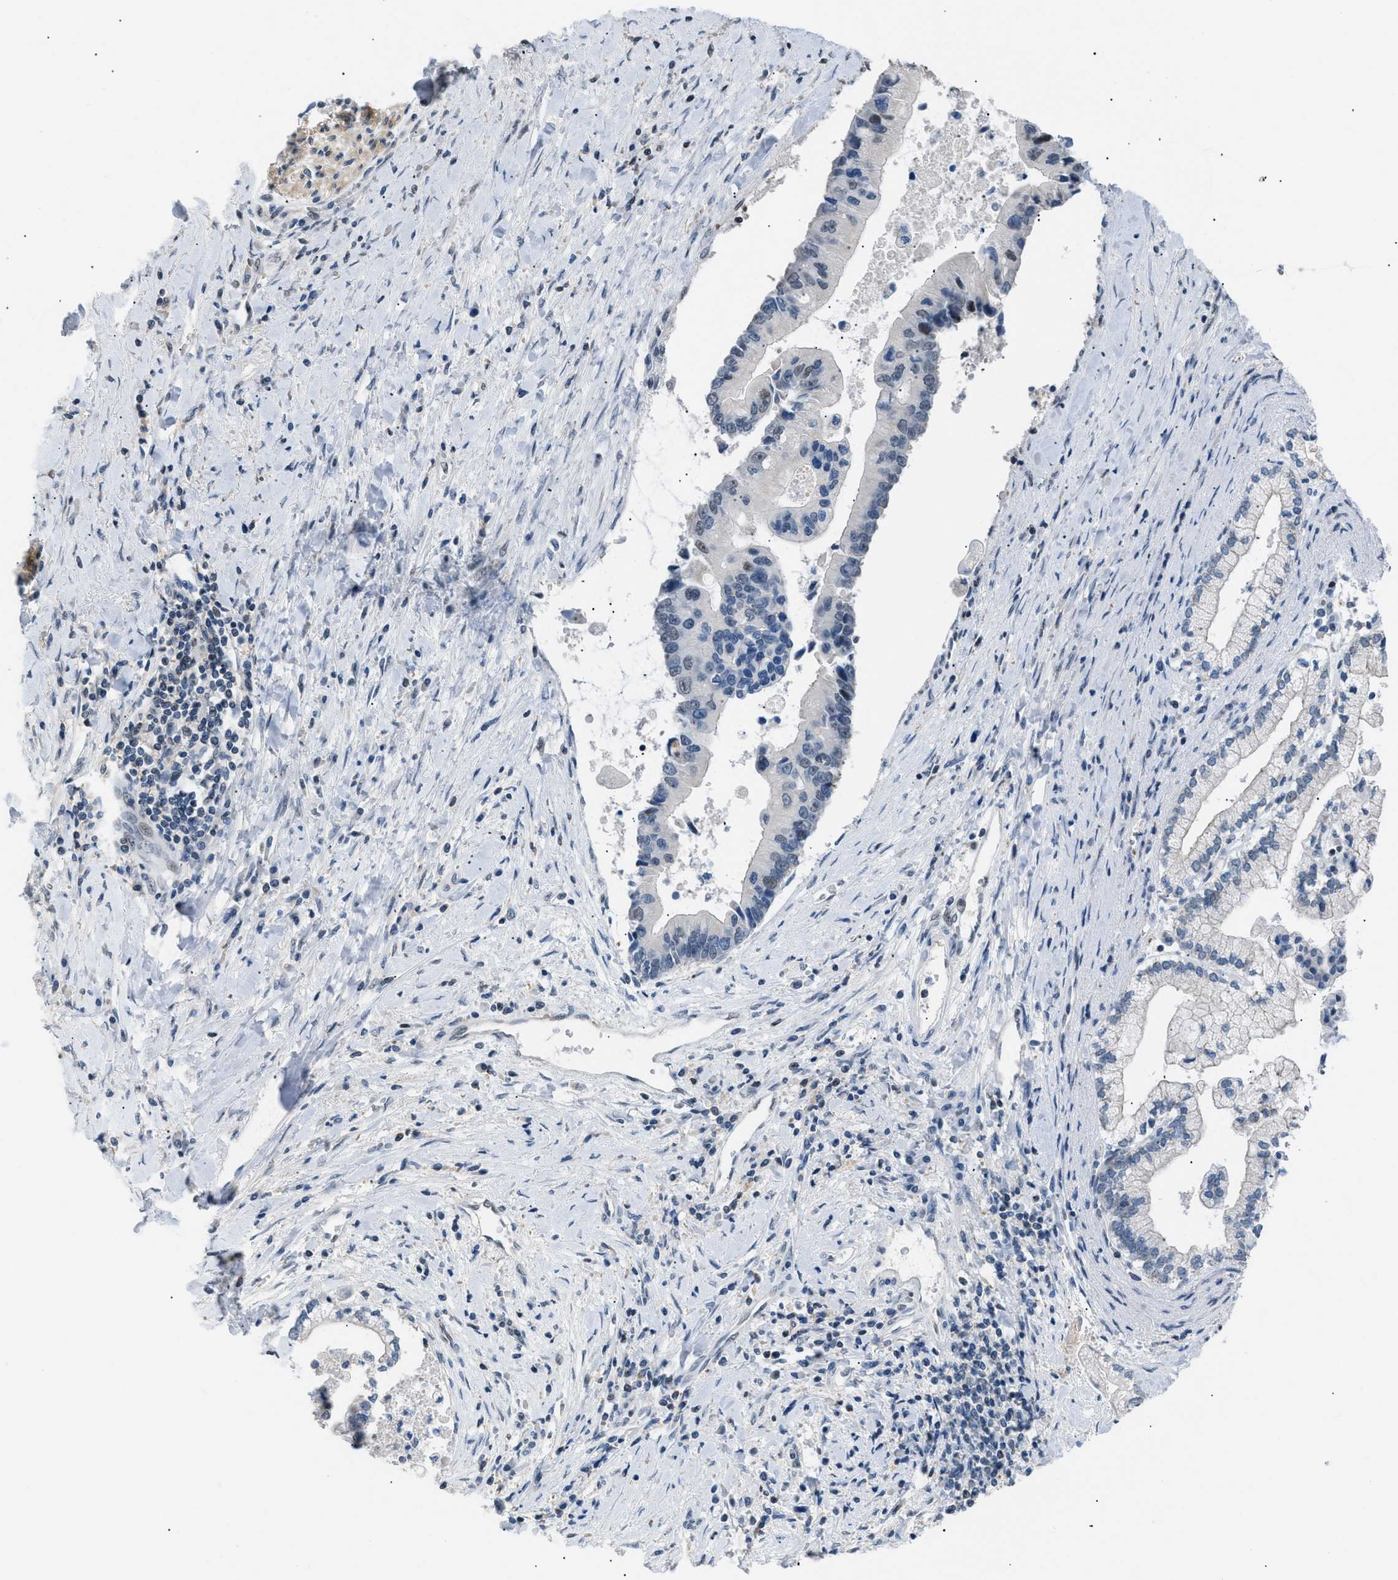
{"staining": {"intensity": "negative", "quantity": "none", "location": "none"}, "tissue": "liver cancer", "cell_type": "Tumor cells", "image_type": "cancer", "snomed": [{"axis": "morphology", "description": "Cholangiocarcinoma"}, {"axis": "topography", "description": "Liver"}], "caption": "This is an immunohistochemistry image of human liver cholangiocarcinoma. There is no staining in tumor cells.", "gene": "KCNC3", "patient": {"sex": "male", "age": 50}}